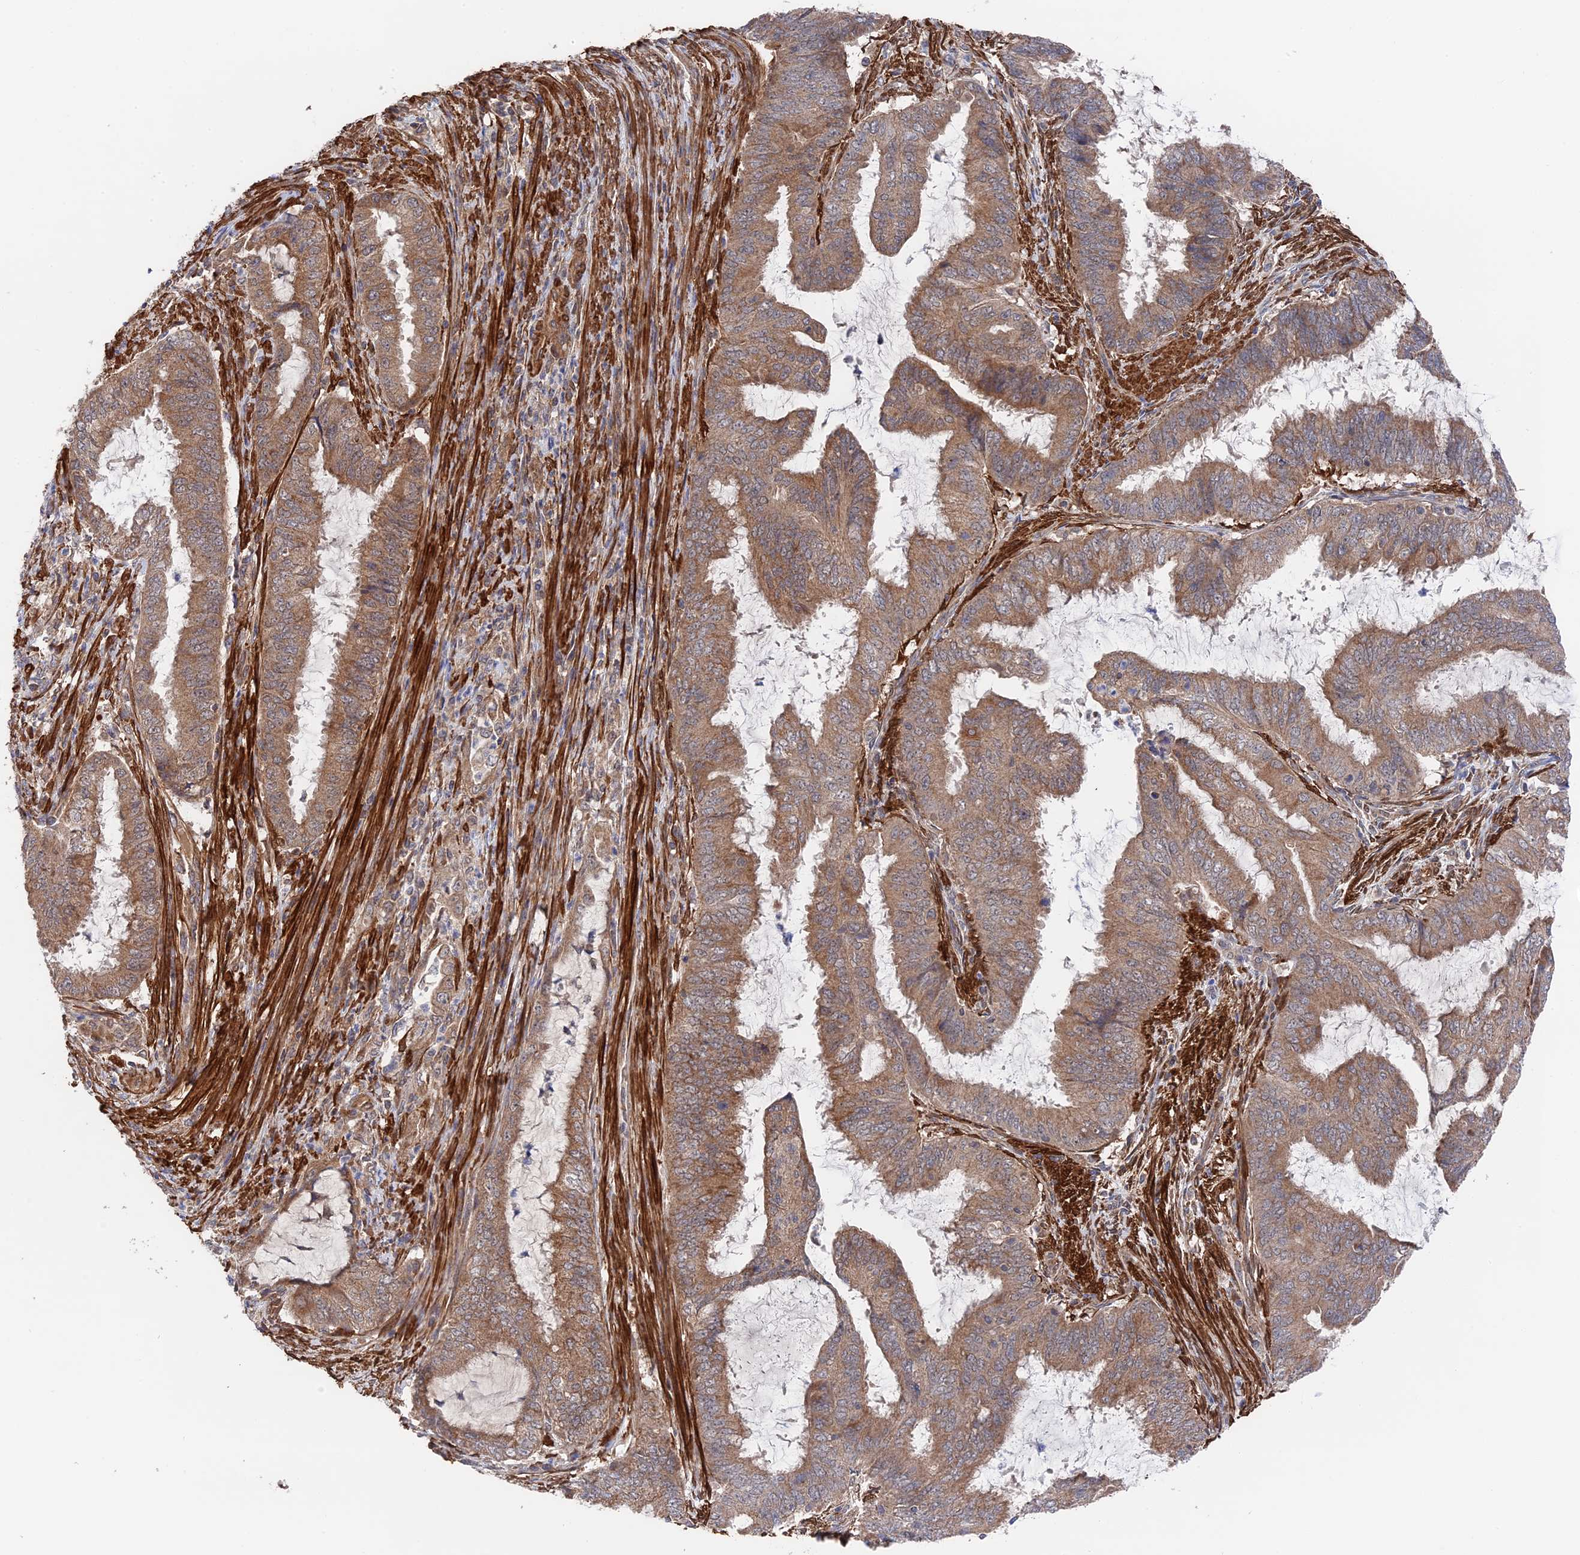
{"staining": {"intensity": "moderate", "quantity": ">75%", "location": "cytoplasmic/membranous"}, "tissue": "endometrial cancer", "cell_type": "Tumor cells", "image_type": "cancer", "snomed": [{"axis": "morphology", "description": "Adenocarcinoma, NOS"}, {"axis": "topography", "description": "Endometrium"}], "caption": "Human endometrial adenocarcinoma stained with a protein marker demonstrates moderate staining in tumor cells.", "gene": "ZNF320", "patient": {"sex": "female", "age": 51}}